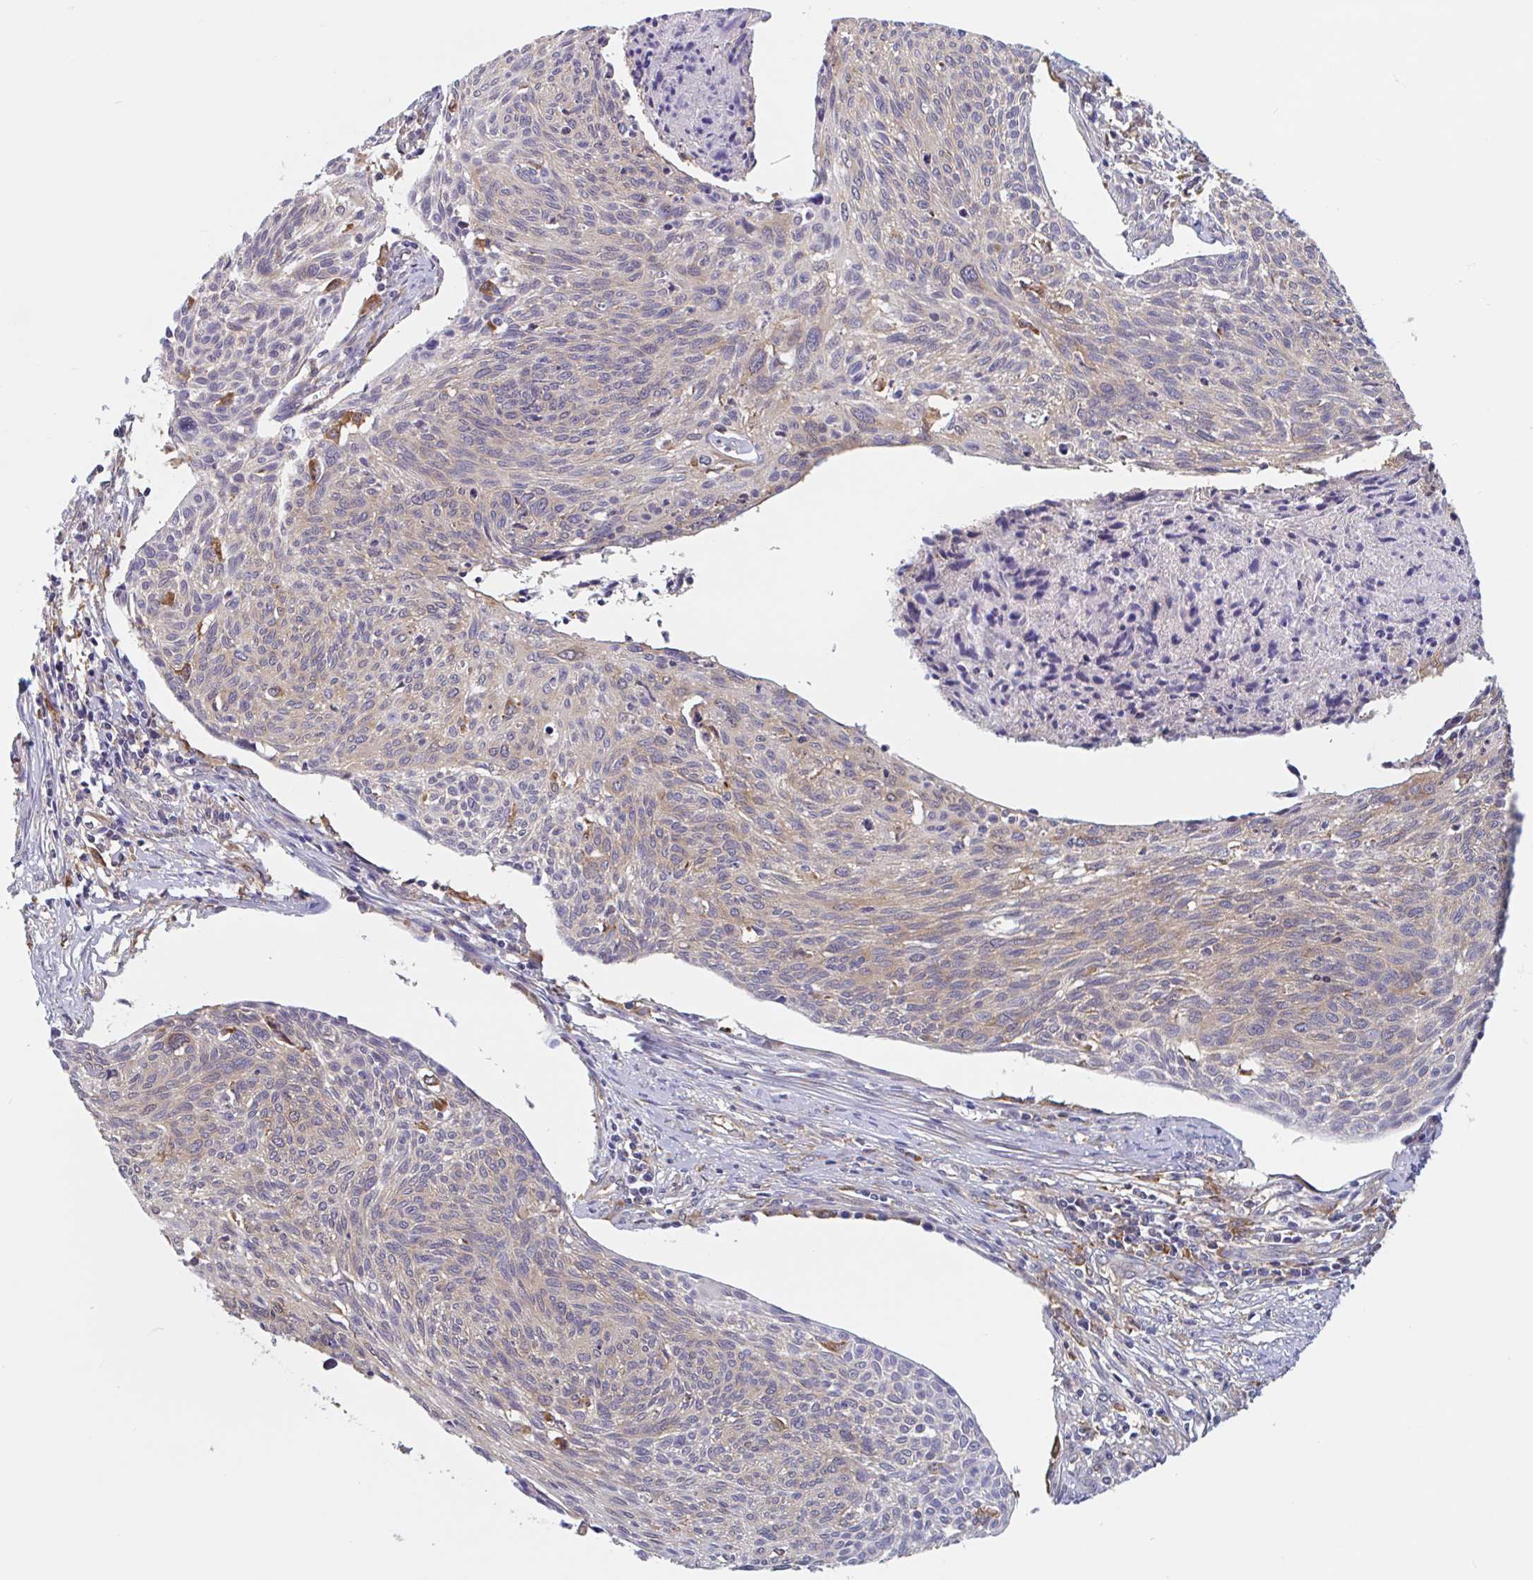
{"staining": {"intensity": "moderate", "quantity": "25%-75%", "location": "cytoplasmic/membranous"}, "tissue": "cervical cancer", "cell_type": "Tumor cells", "image_type": "cancer", "snomed": [{"axis": "morphology", "description": "Squamous cell carcinoma, NOS"}, {"axis": "topography", "description": "Cervix"}], "caption": "Human cervical squamous cell carcinoma stained with a brown dye shows moderate cytoplasmic/membranous positive expression in approximately 25%-75% of tumor cells.", "gene": "SNX8", "patient": {"sex": "female", "age": 49}}